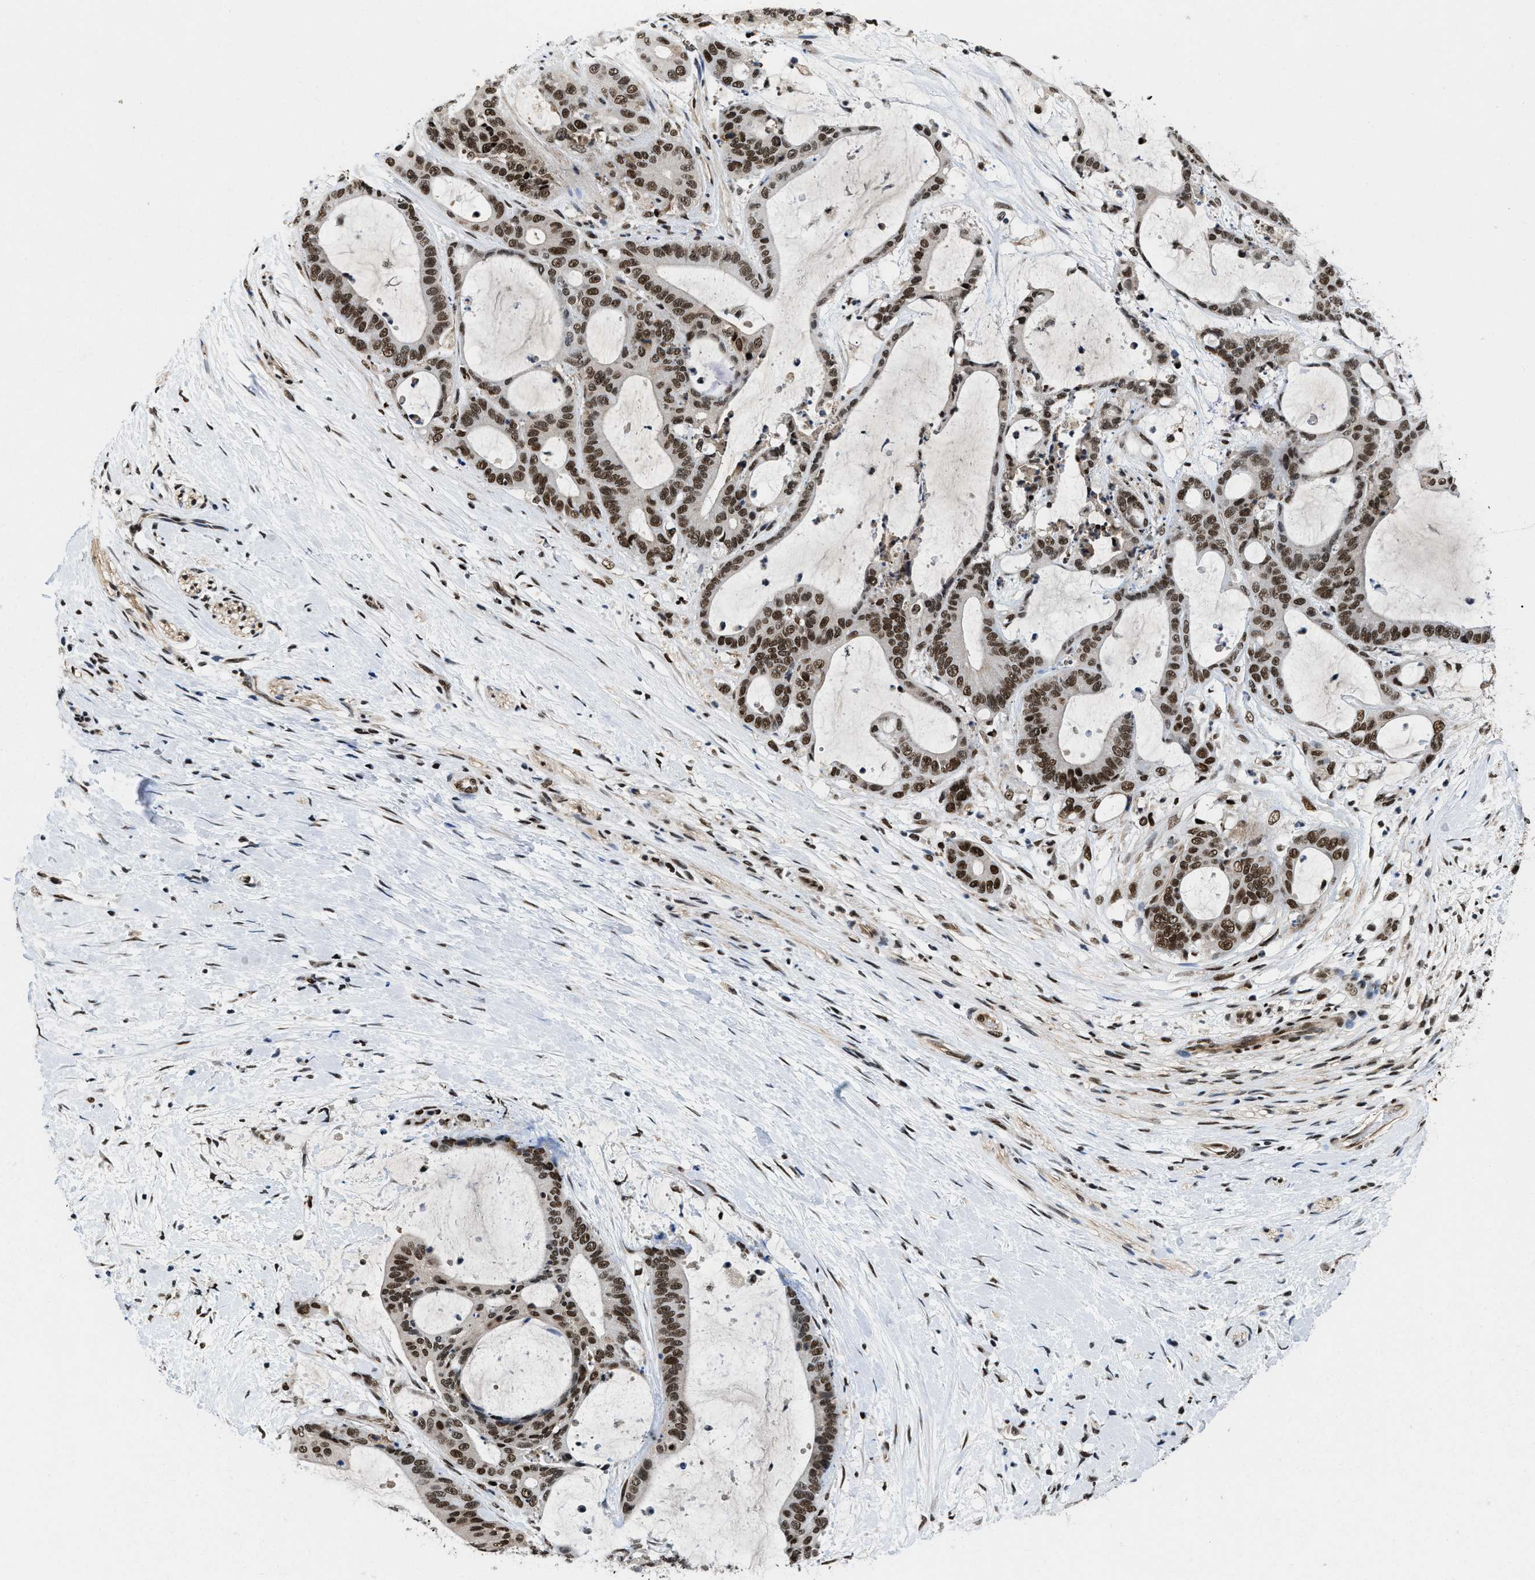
{"staining": {"intensity": "strong", "quantity": ">75%", "location": "nuclear"}, "tissue": "liver cancer", "cell_type": "Tumor cells", "image_type": "cancer", "snomed": [{"axis": "morphology", "description": "Cholangiocarcinoma"}, {"axis": "topography", "description": "Liver"}], "caption": "Tumor cells reveal strong nuclear positivity in approximately >75% of cells in liver cholangiocarcinoma.", "gene": "SAFB", "patient": {"sex": "female", "age": 73}}